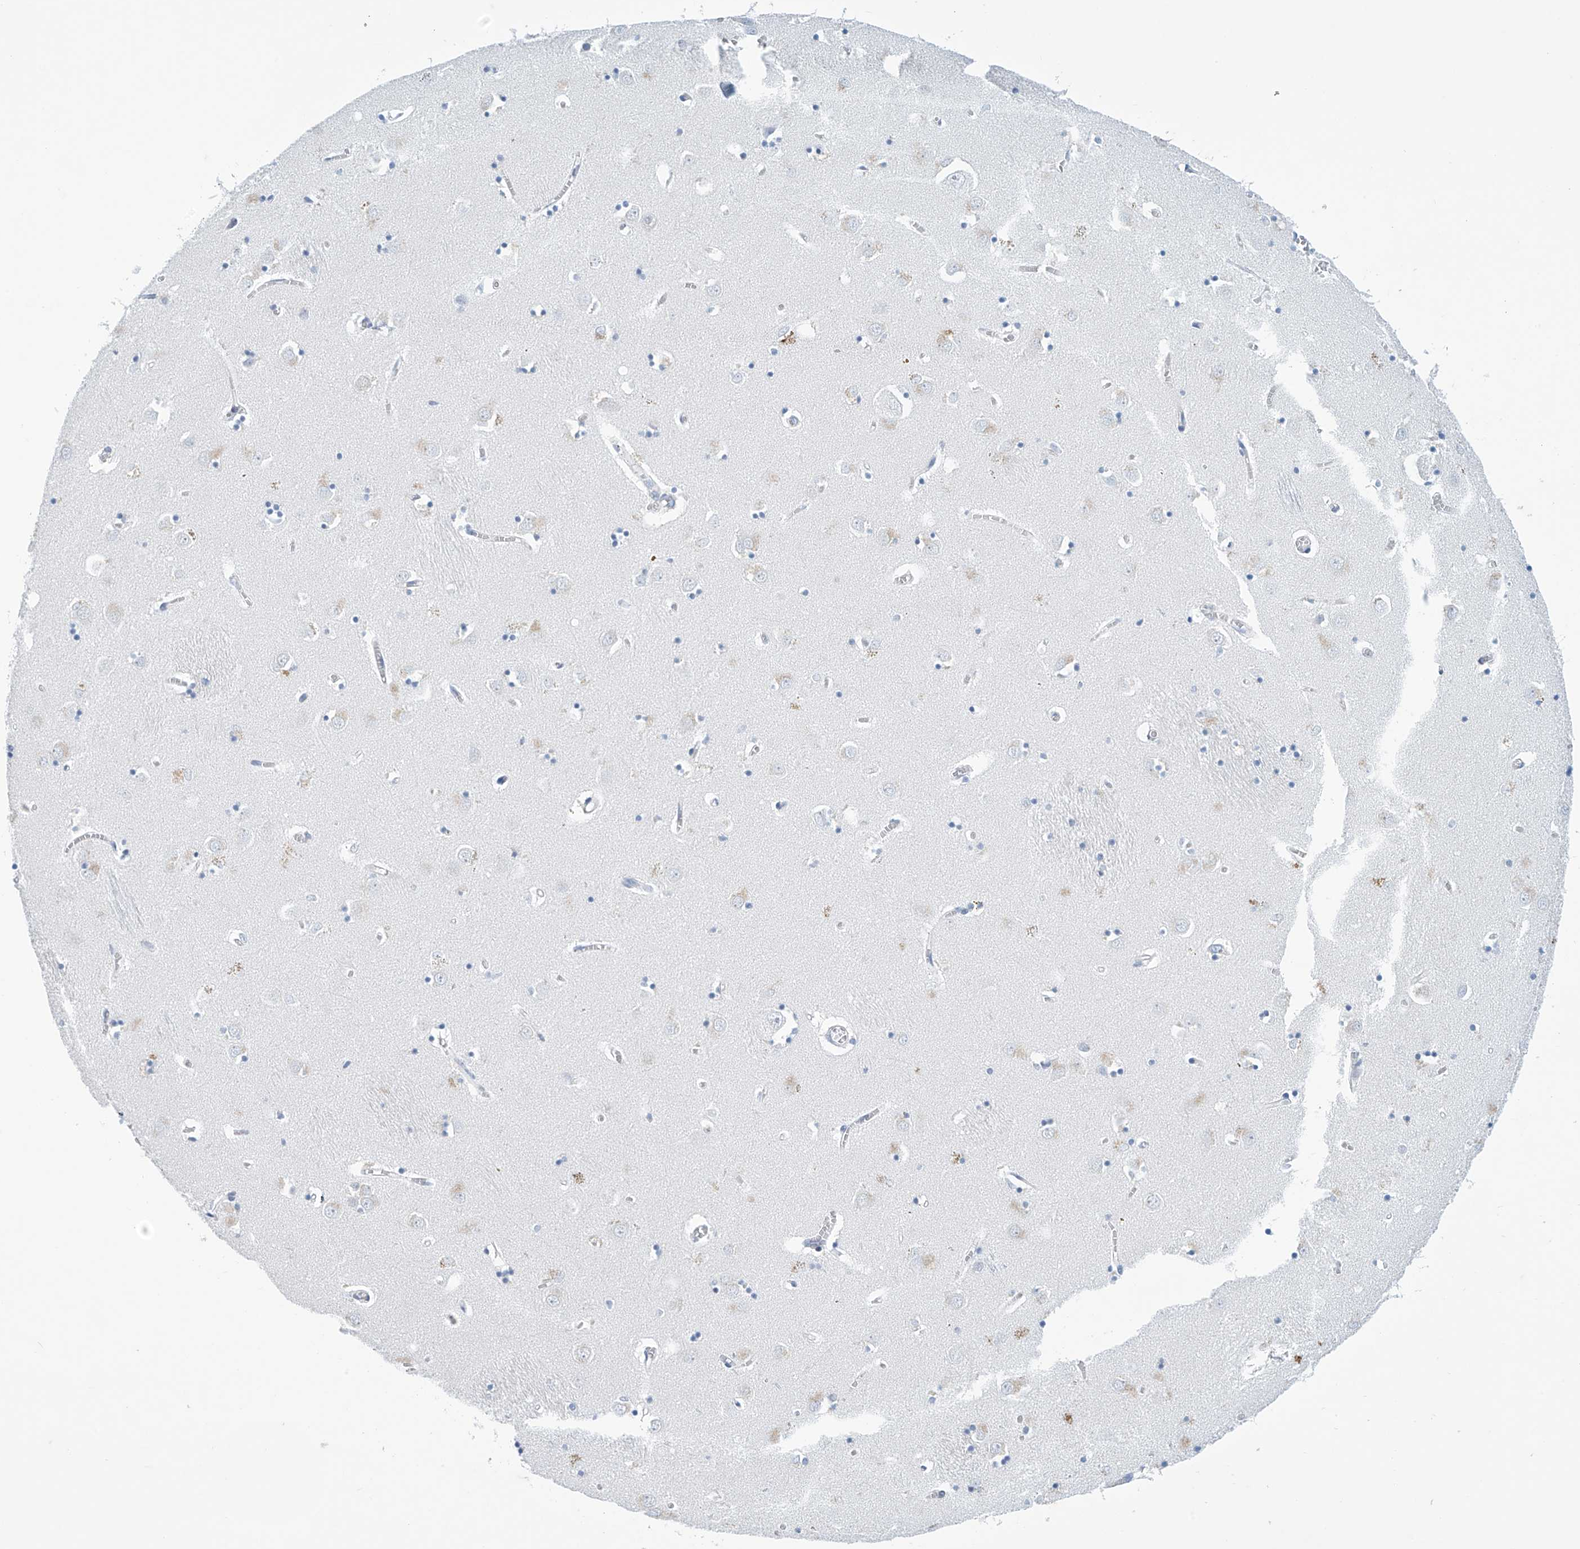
{"staining": {"intensity": "negative", "quantity": "none", "location": "none"}, "tissue": "caudate", "cell_type": "Glial cells", "image_type": "normal", "snomed": [{"axis": "morphology", "description": "Normal tissue, NOS"}, {"axis": "topography", "description": "Lateral ventricle wall"}], "caption": "The photomicrograph demonstrates no staining of glial cells in unremarkable caudate.", "gene": "SLC35A5", "patient": {"sex": "male", "age": 70}}